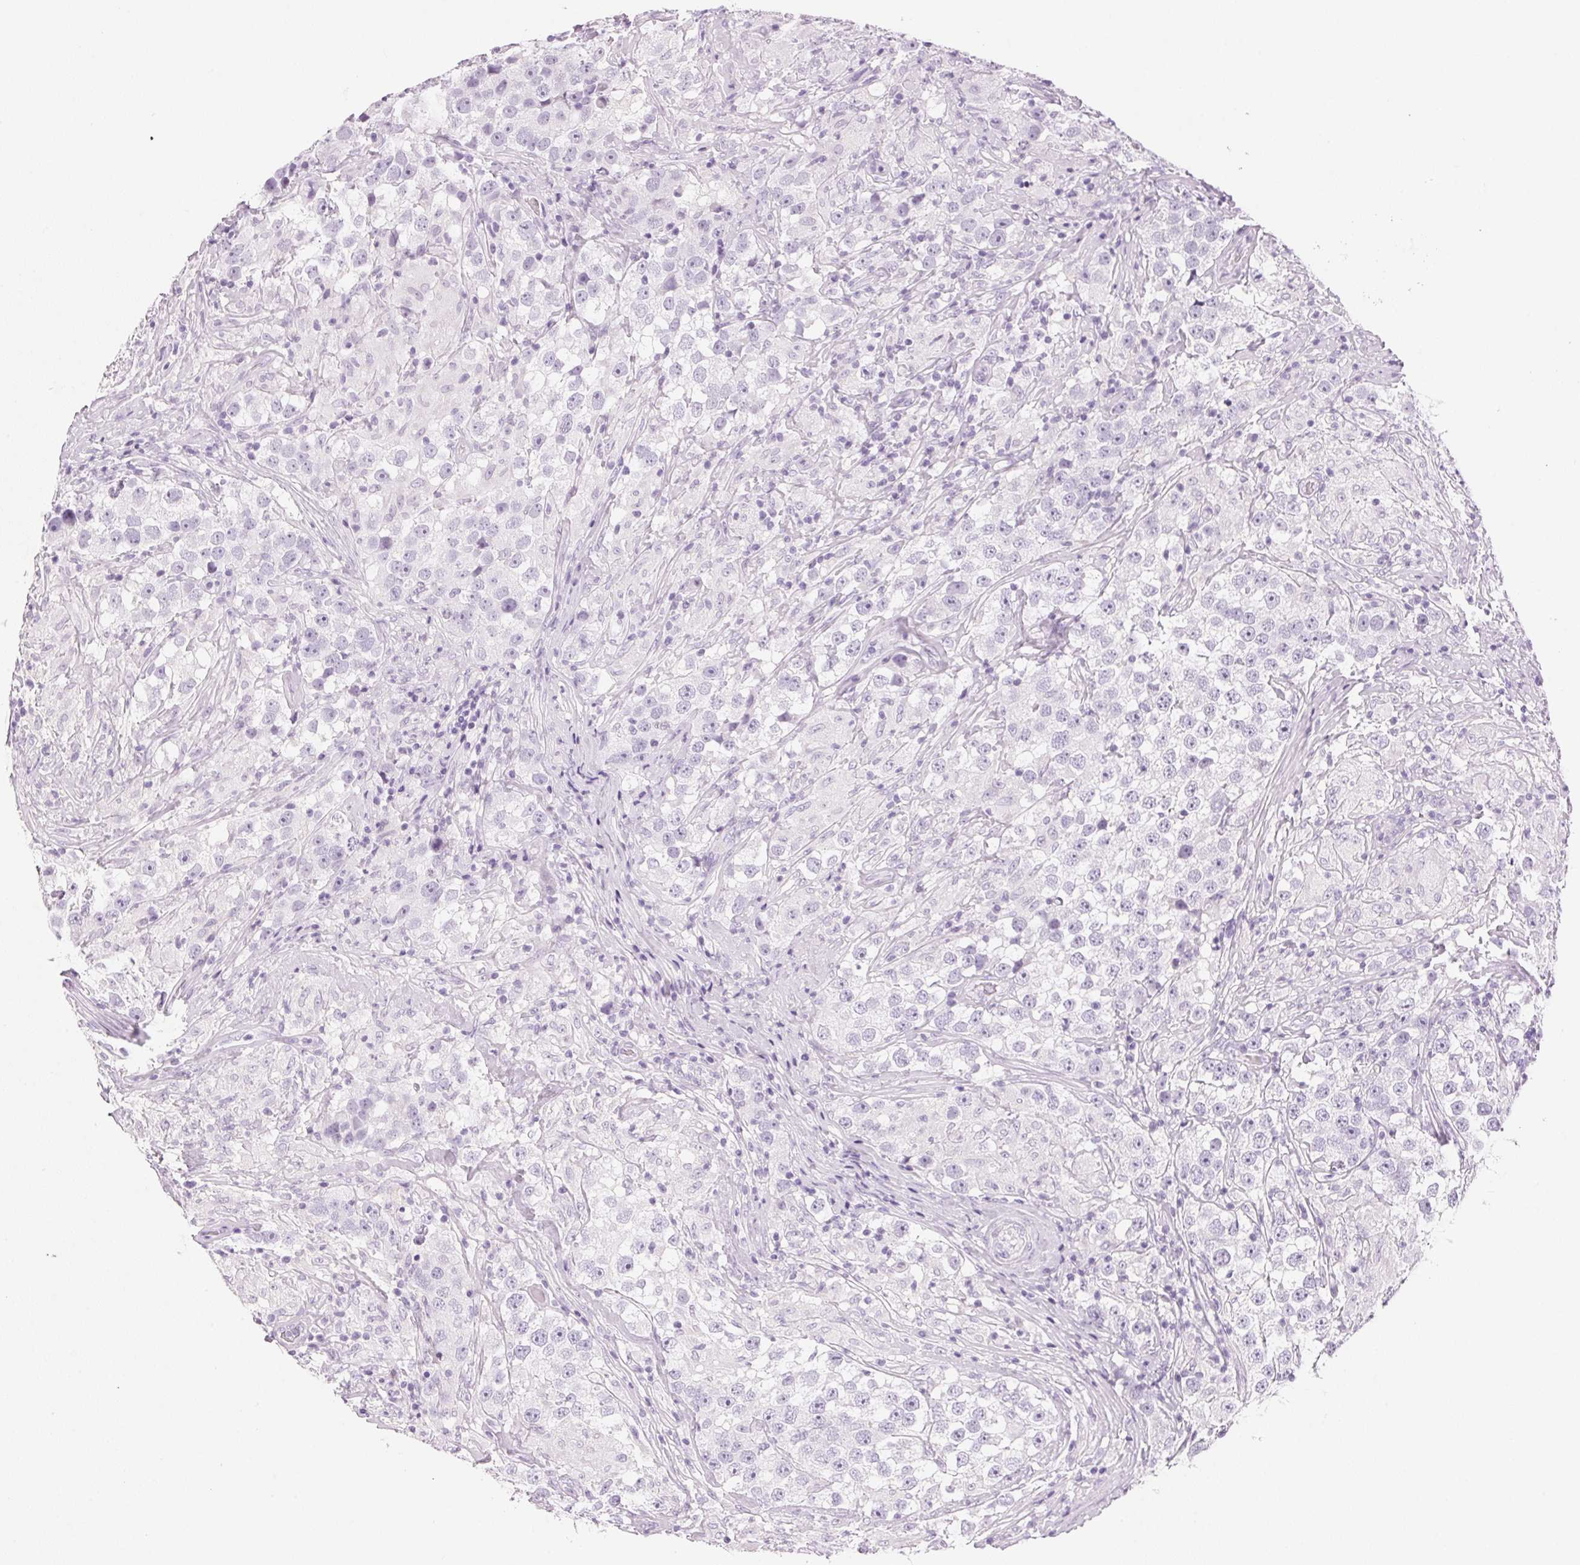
{"staining": {"intensity": "negative", "quantity": "none", "location": "none"}, "tissue": "testis cancer", "cell_type": "Tumor cells", "image_type": "cancer", "snomed": [{"axis": "morphology", "description": "Seminoma, NOS"}, {"axis": "topography", "description": "Testis"}], "caption": "IHC photomicrograph of human seminoma (testis) stained for a protein (brown), which demonstrates no expression in tumor cells.", "gene": "IGFBP1", "patient": {"sex": "male", "age": 46}}